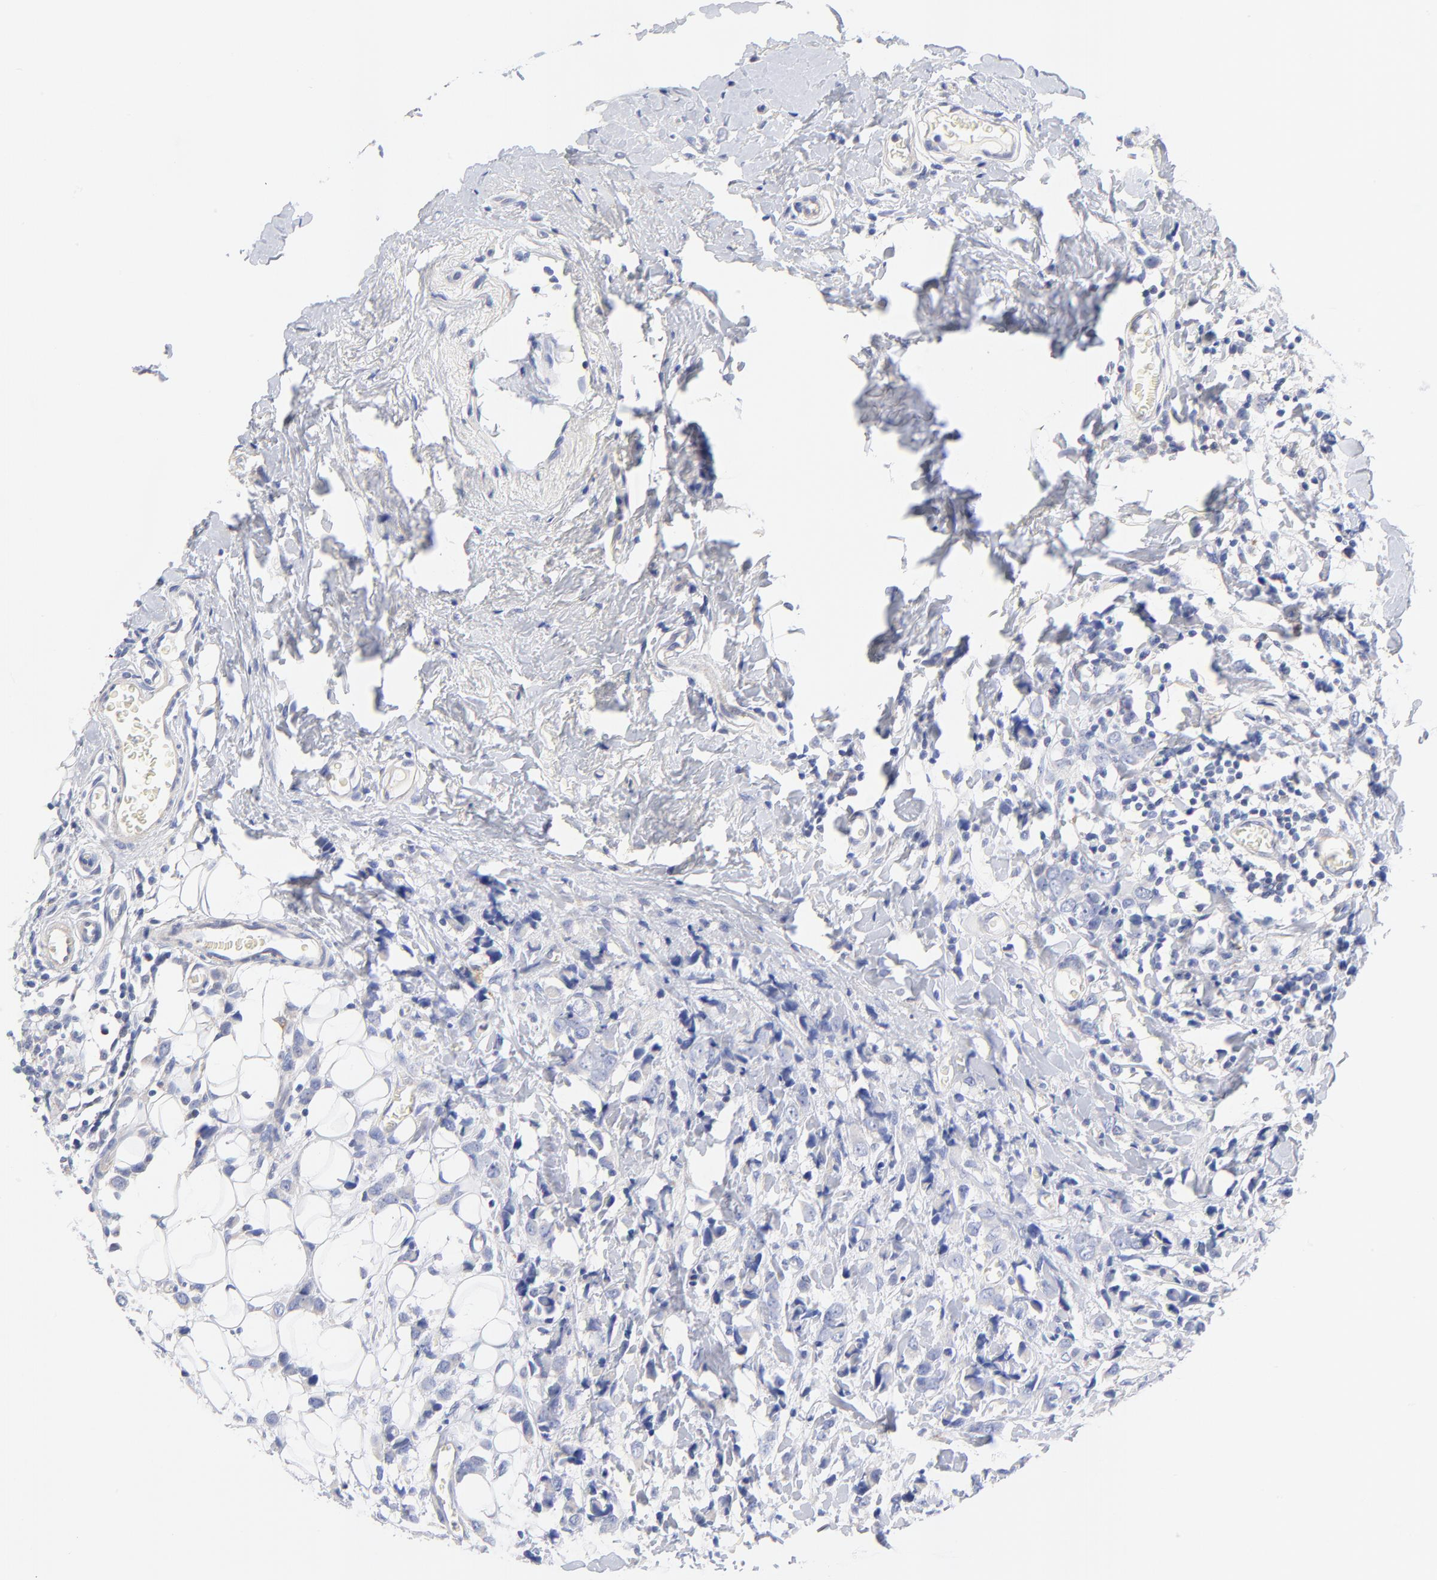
{"staining": {"intensity": "negative", "quantity": "none", "location": "none"}, "tissue": "breast cancer", "cell_type": "Tumor cells", "image_type": "cancer", "snomed": [{"axis": "morphology", "description": "Lobular carcinoma"}, {"axis": "topography", "description": "Breast"}], "caption": "An IHC photomicrograph of breast cancer is shown. There is no staining in tumor cells of breast cancer.", "gene": "FBXO10", "patient": {"sex": "female", "age": 57}}